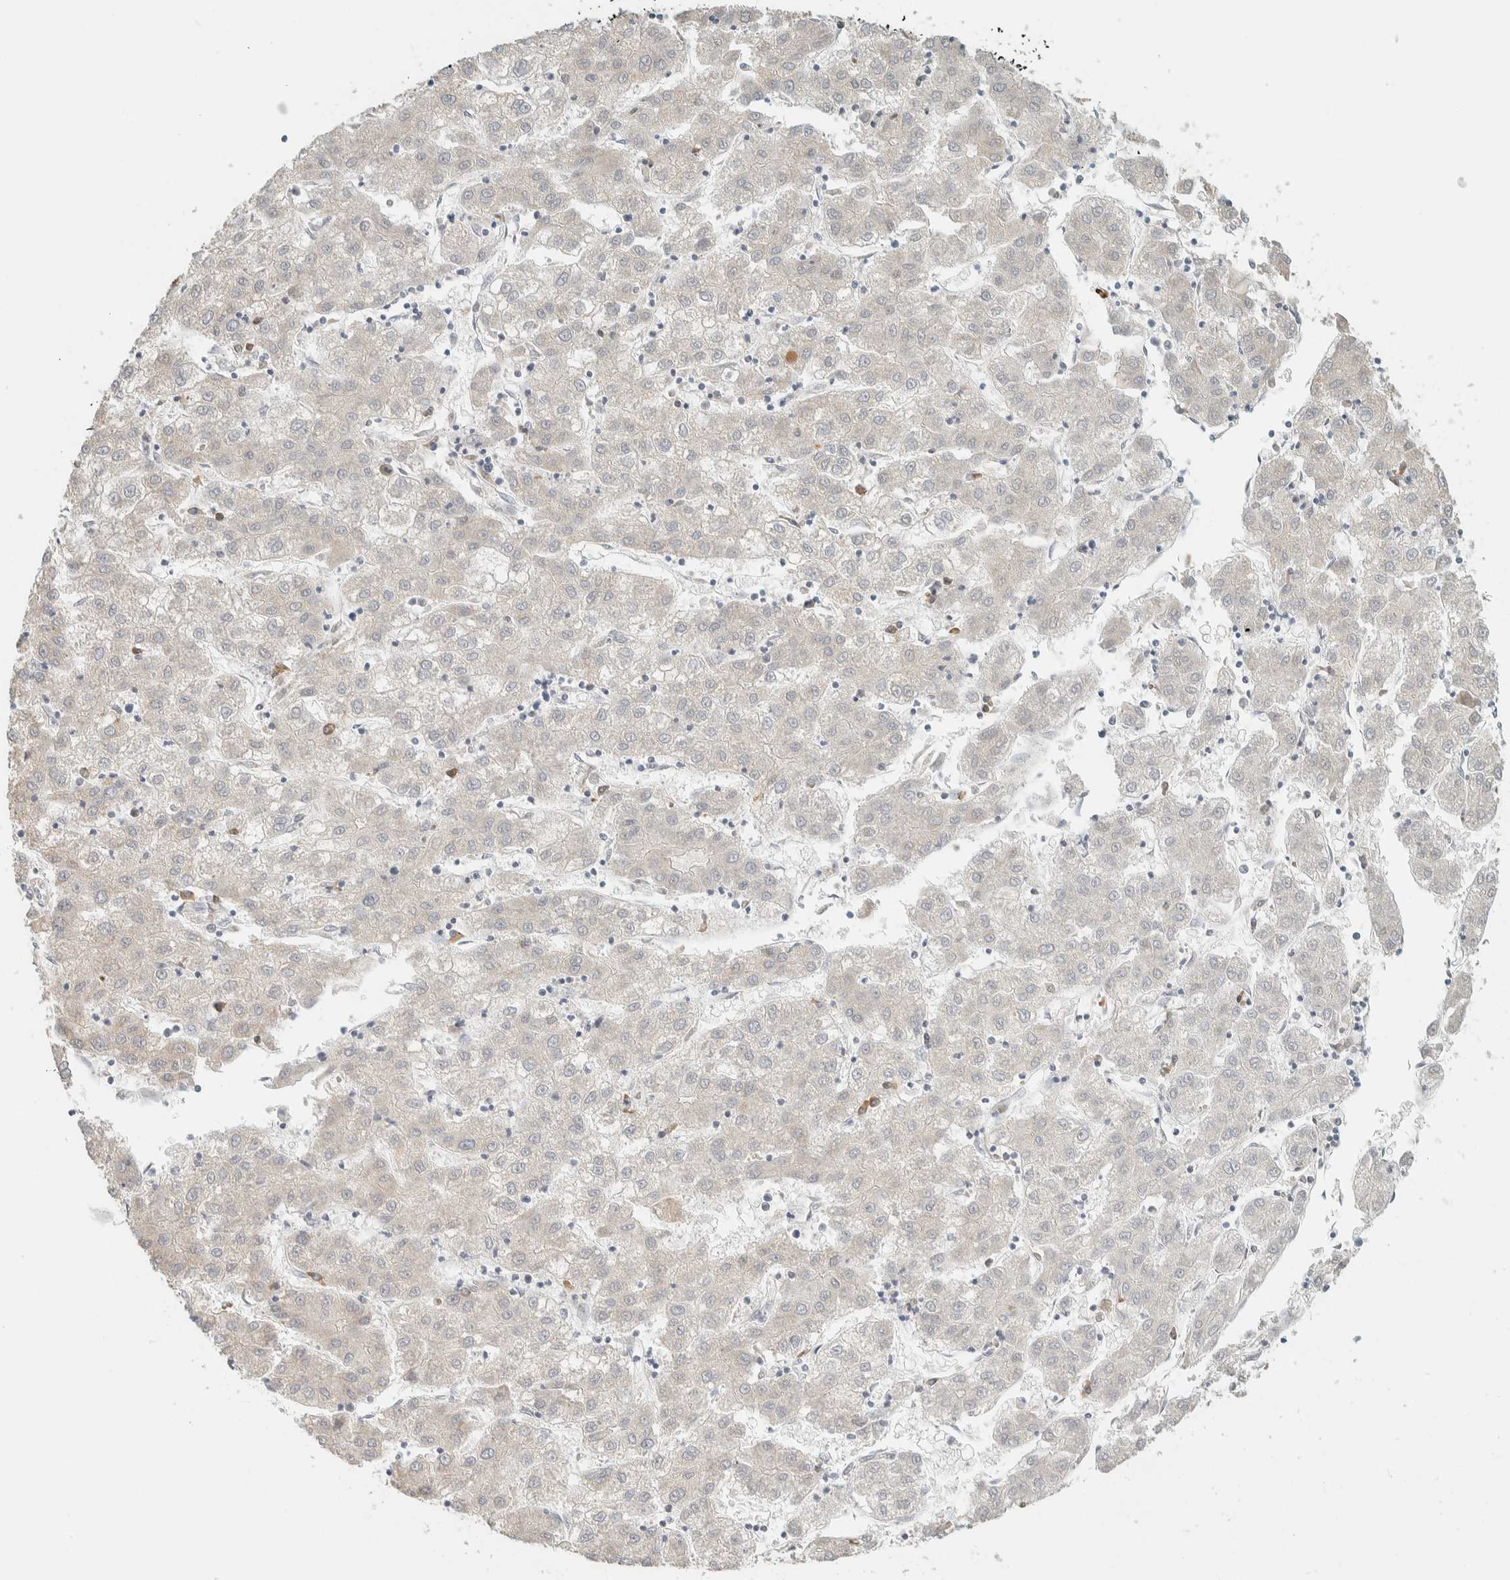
{"staining": {"intensity": "negative", "quantity": "none", "location": "none"}, "tissue": "liver cancer", "cell_type": "Tumor cells", "image_type": "cancer", "snomed": [{"axis": "morphology", "description": "Carcinoma, Hepatocellular, NOS"}, {"axis": "topography", "description": "Liver"}], "caption": "DAB (3,3'-diaminobenzidine) immunohistochemical staining of liver cancer reveals no significant positivity in tumor cells.", "gene": "KLHL40", "patient": {"sex": "male", "age": 72}}